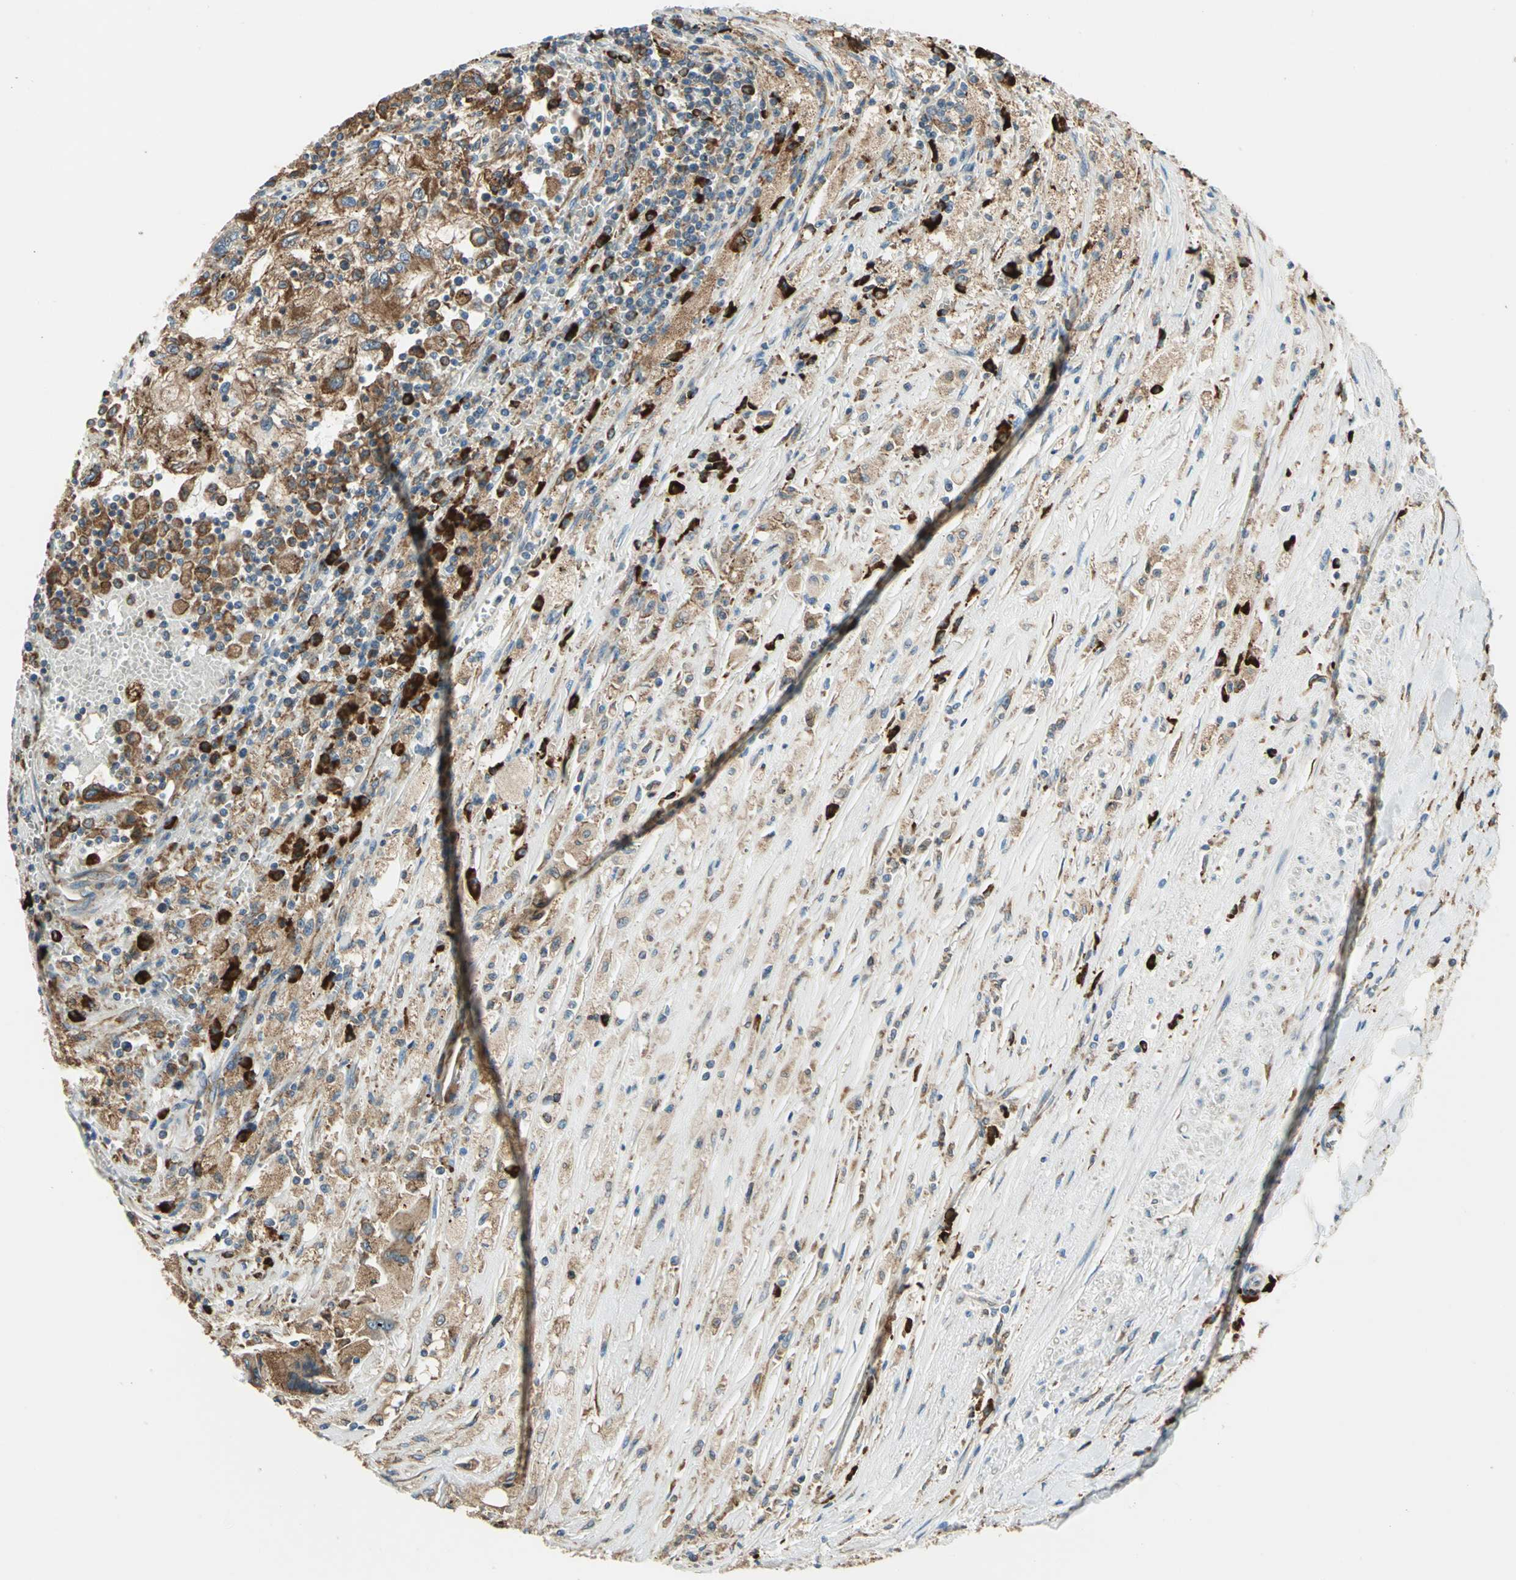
{"staining": {"intensity": "moderate", "quantity": ">75%", "location": "cytoplasmic/membranous"}, "tissue": "renal cancer", "cell_type": "Tumor cells", "image_type": "cancer", "snomed": [{"axis": "morphology", "description": "Normal tissue, NOS"}, {"axis": "morphology", "description": "Adenocarcinoma, NOS"}, {"axis": "topography", "description": "Kidney"}], "caption": "This photomicrograph demonstrates IHC staining of renal adenocarcinoma, with medium moderate cytoplasmic/membranous expression in approximately >75% of tumor cells.", "gene": "PDIA4", "patient": {"sex": "male", "age": 71}}